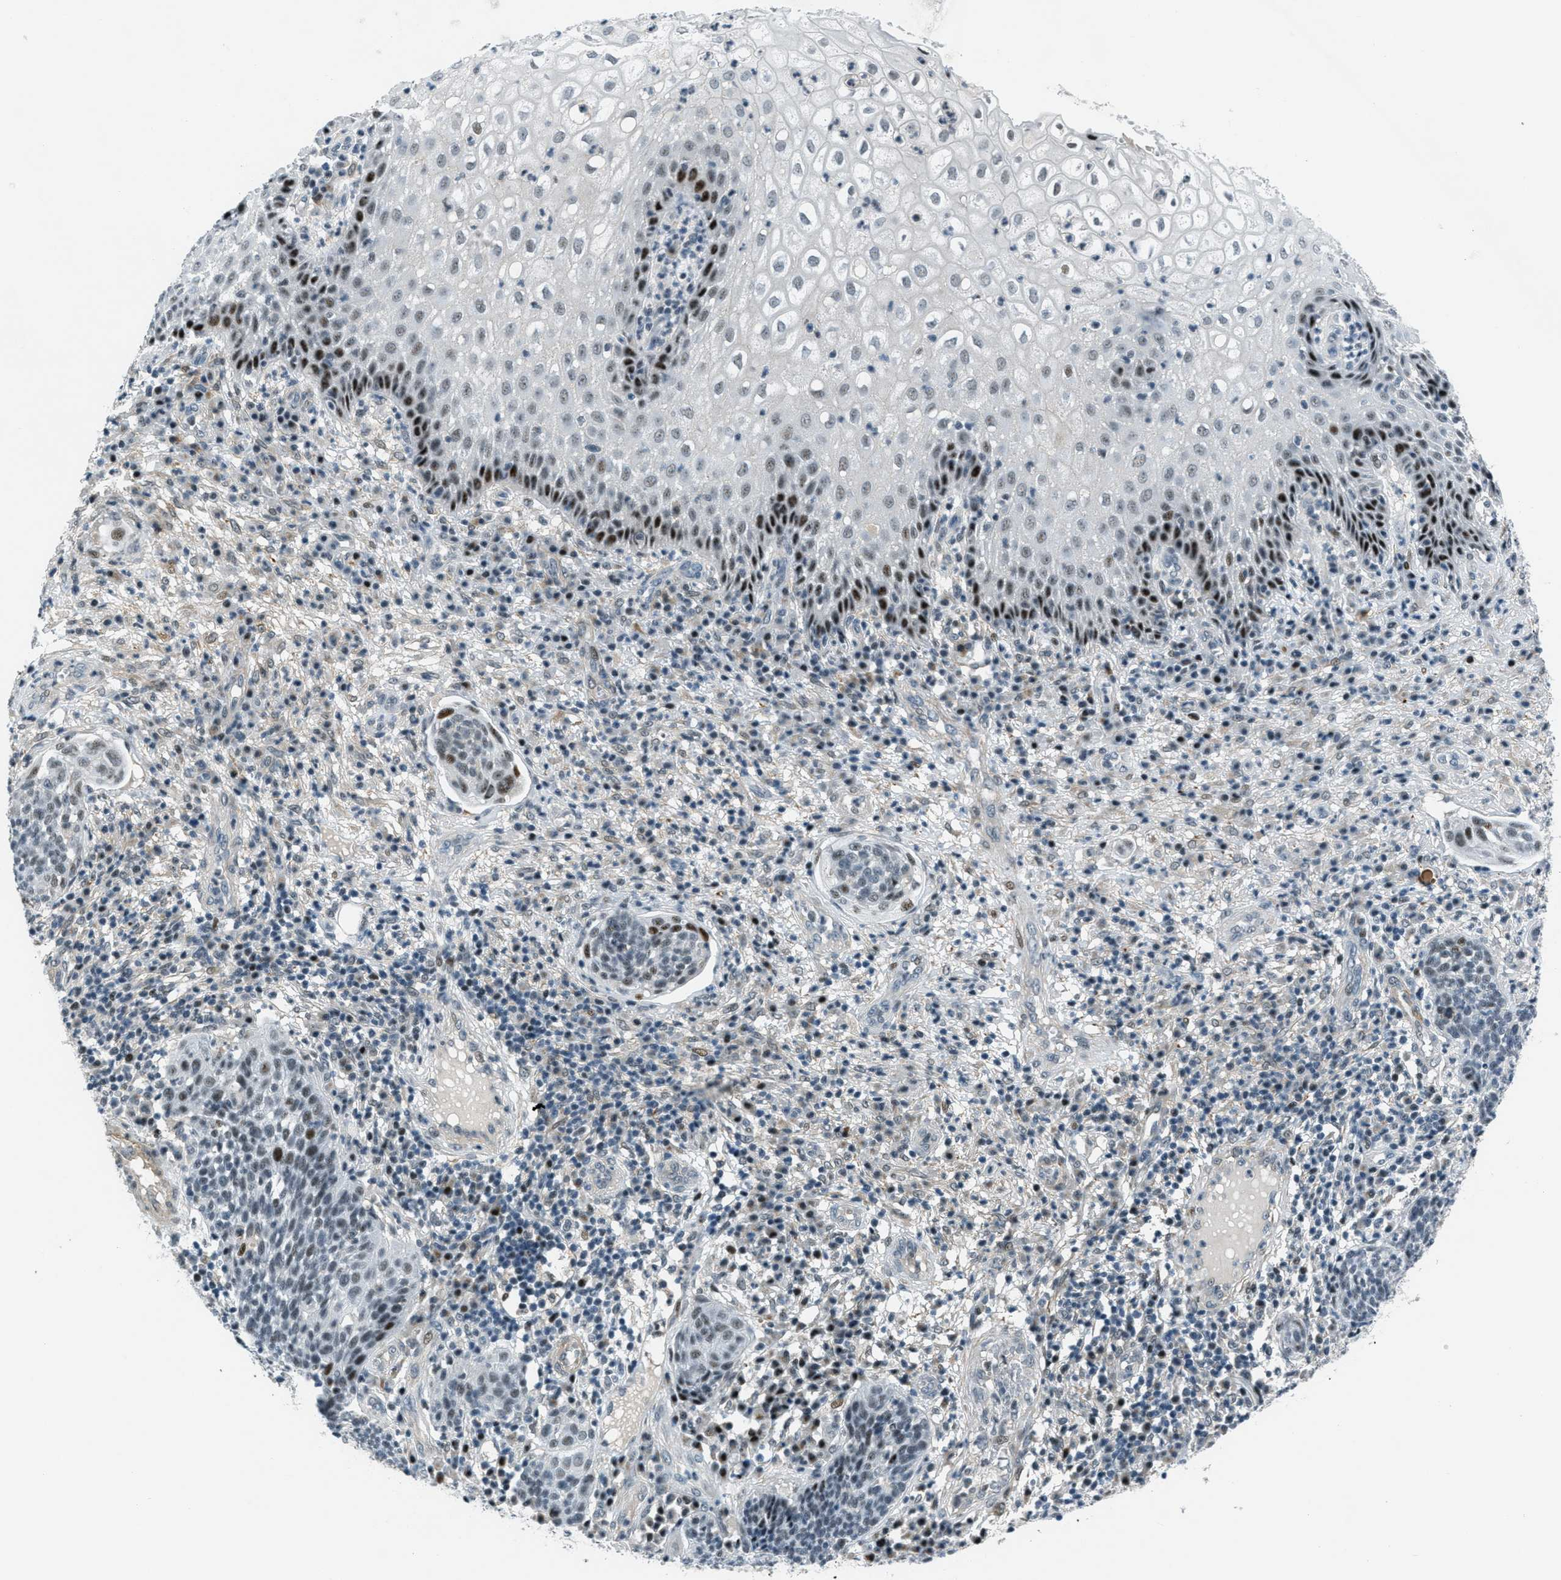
{"staining": {"intensity": "moderate", "quantity": "25%-75%", "location": "nuclear"}, "tissue": "cervical cancer", "cell_type": "Tumor cells", "image_type": "cancer", "snomed": [{"axis": "morphology", "description": "Squamous cell carcinoma, NOS"}, {"axis": "topography", "description": "Cervix"}], "caption": "Immunohistochemical staining of human cervical cancer (squamous cell carcinoma) demonstrates medium levels of moderate nuclear staining in approximately 25%-75% of tumor cells.", "gene": "ZDHHC23", "patient": {"sex": "female", "age": 34}}